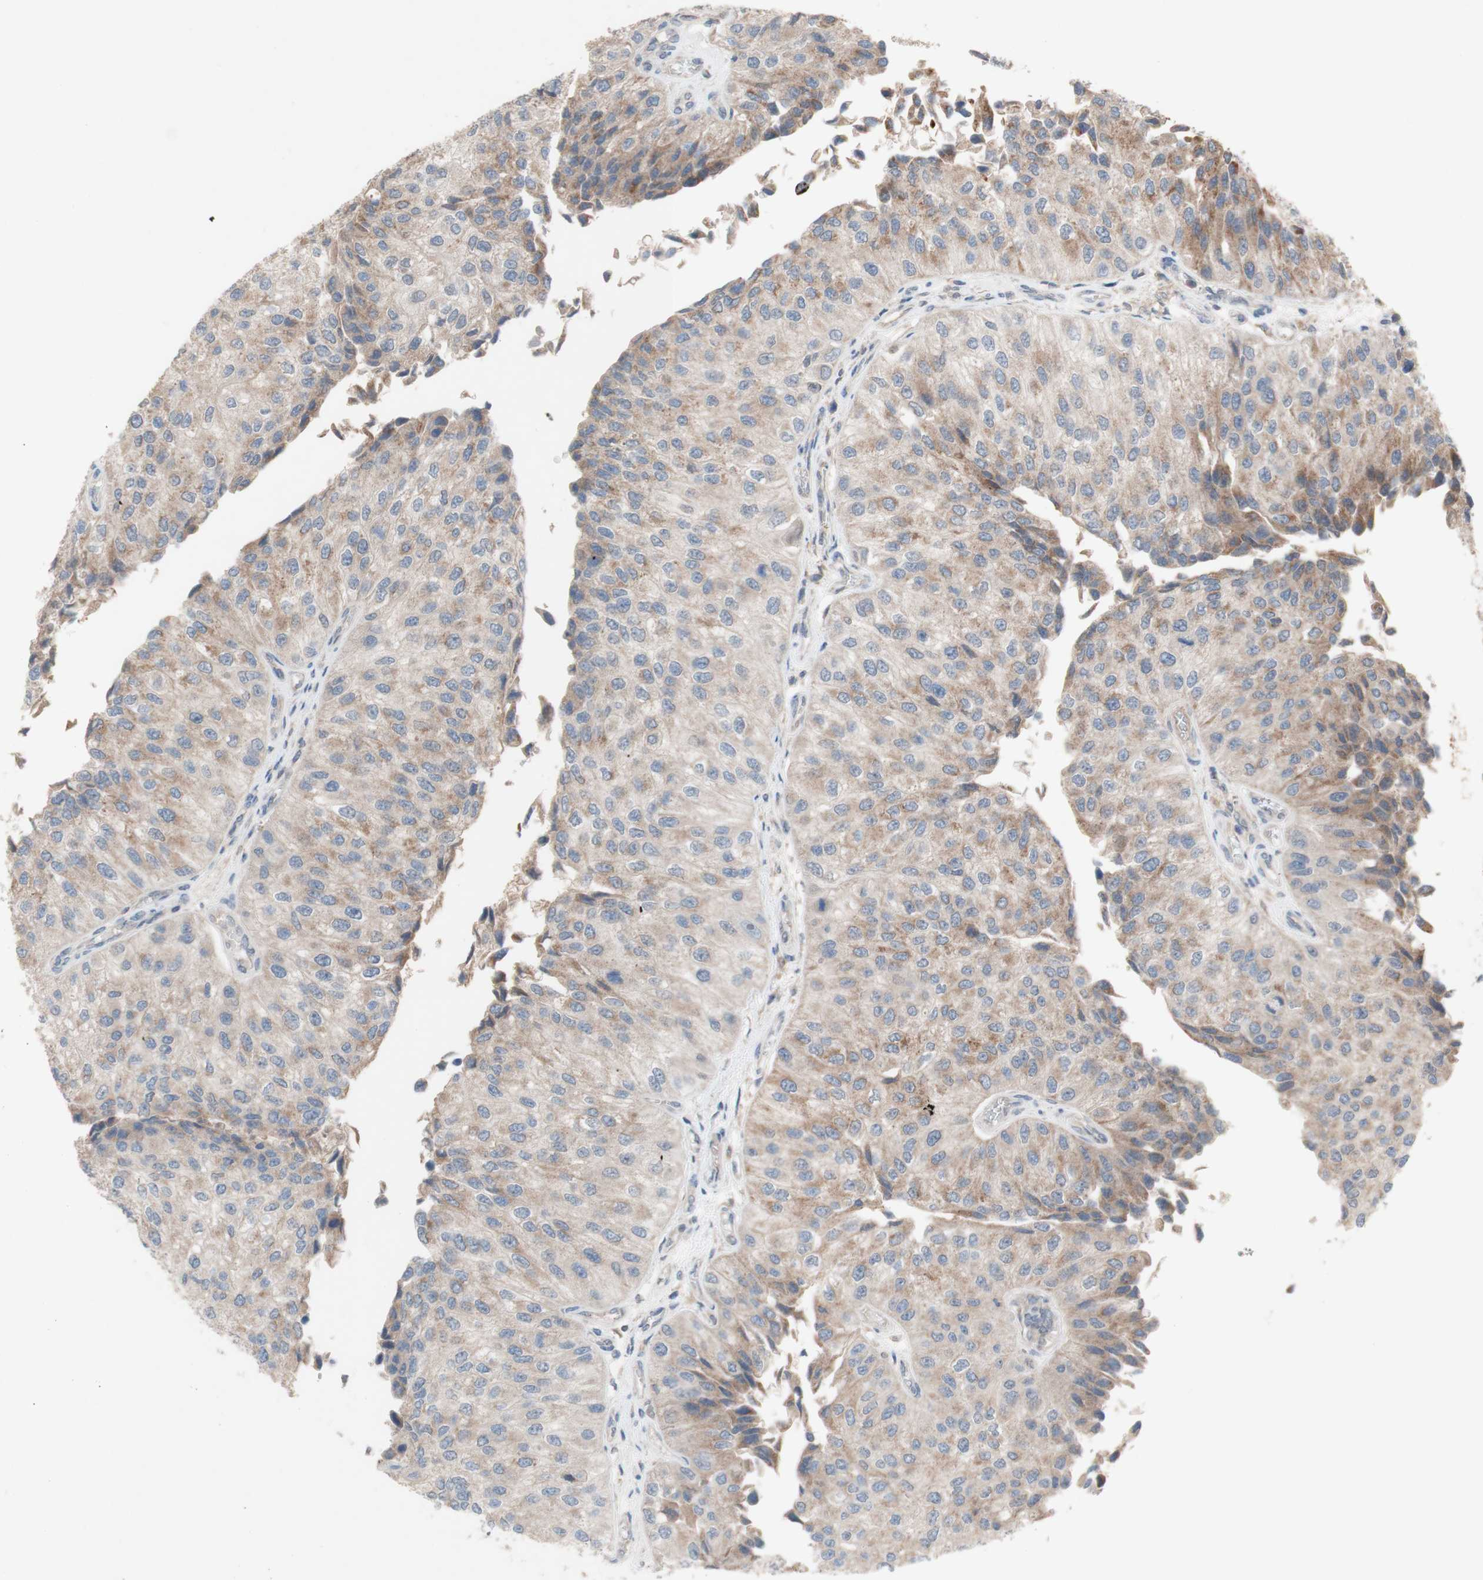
{"staining": {"intensity": "moderate", "quantity": "25%-75%", "location": "cytoplasmic/membranous"}, "tissue": "urothelial cancer", "cell_type": "Tumor cells", "image_type": "cancer", "snomed": [{"axis": "morphology", "description": "Urothelial carcinoma, High grade"}, {"axis": "topography", "description": "Kidney"}, {"axis": "topography", "description": "Urinary bladder"}], "caption": "The image exhibits a brown stain indicating the presence of a protein in the cytoplasmic/membranous of tumor cells in urothelial cancer.", "gene": "PEX2", "patient": {"sex": "male", "age": 77}}